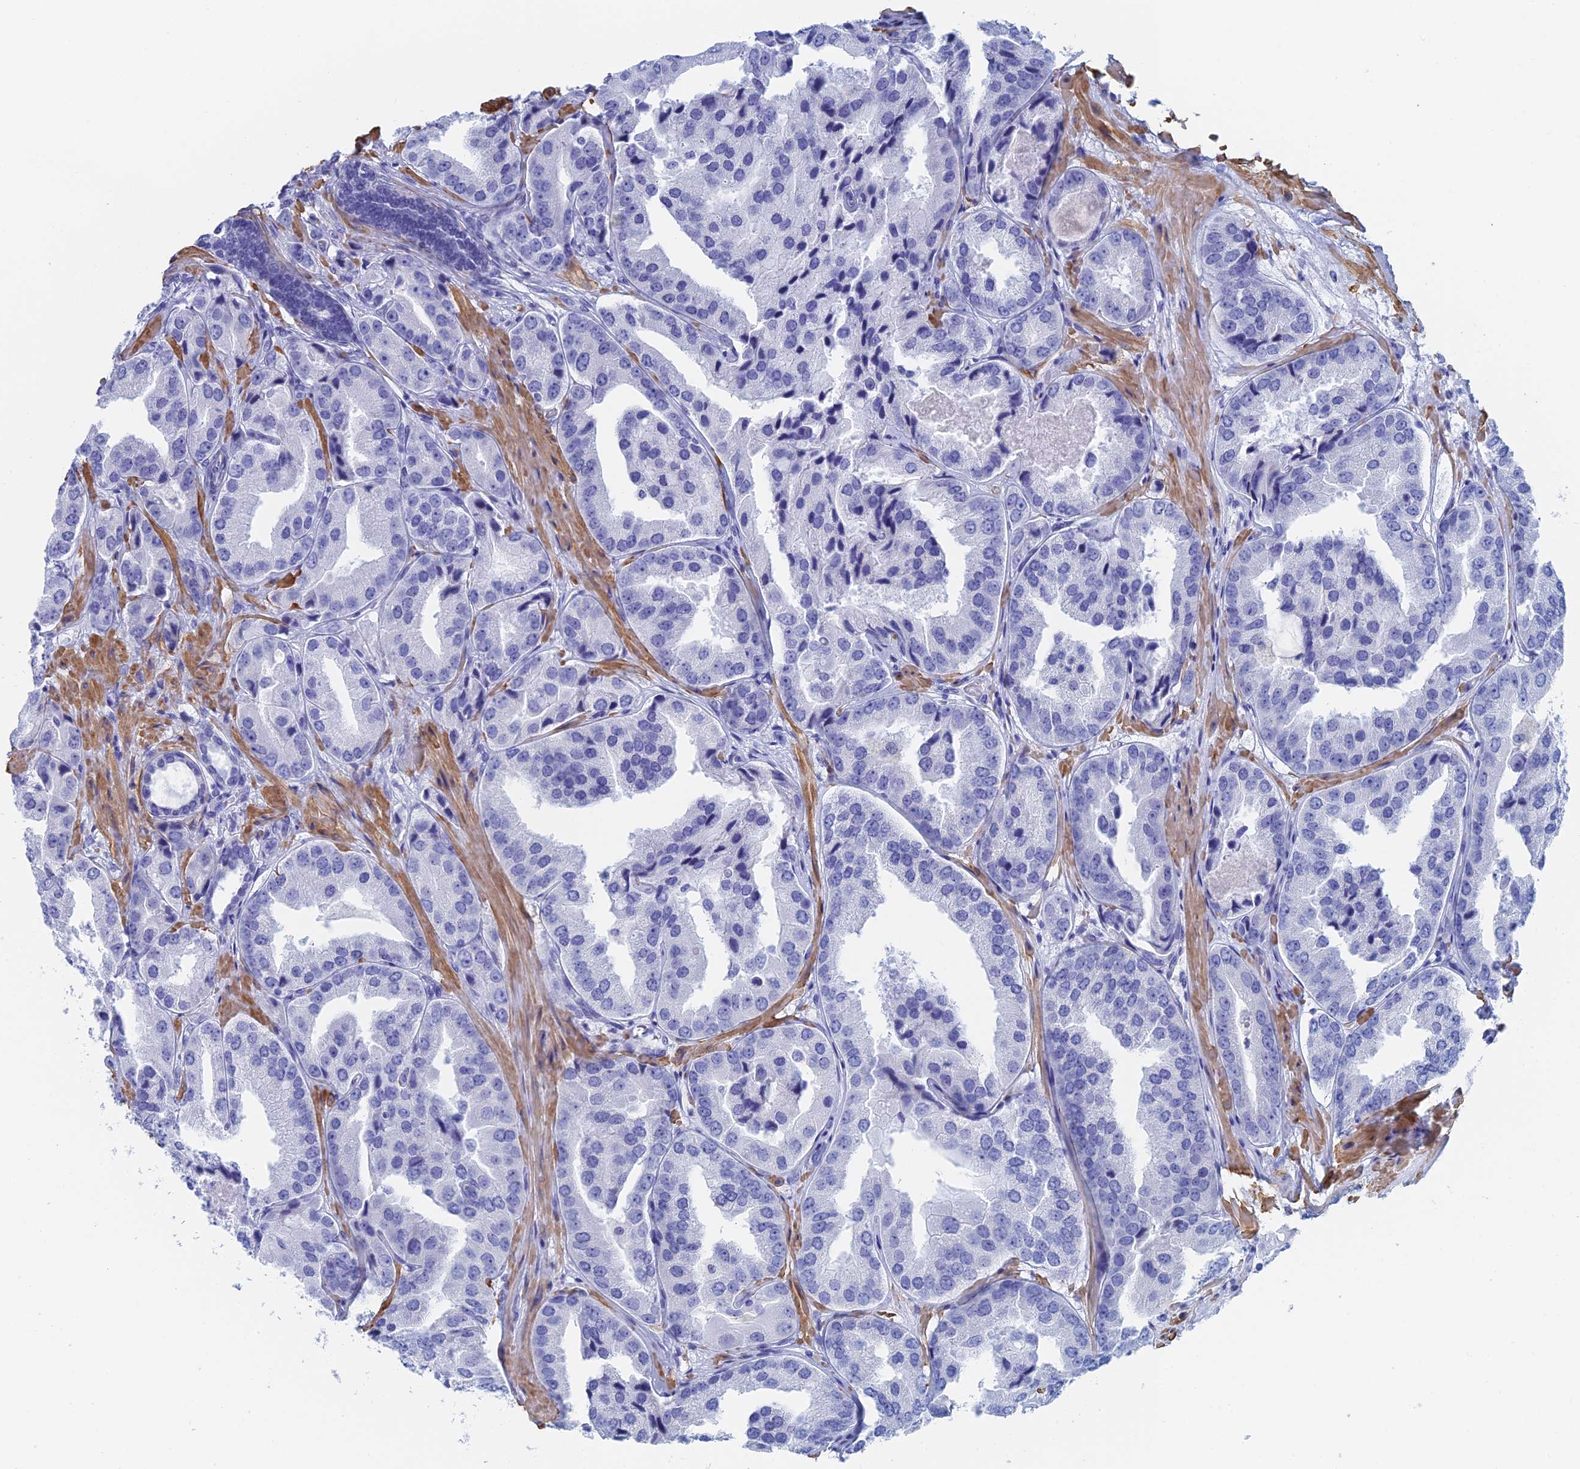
{"staining": {"intensity": "negative", "quantity": "none", "location": "none"}, "tissue": "prostate cancer", "cell_type": "Tumor cells", "image_type": "cancer", "snomed": [{"axis": "morphology", "description": "Adenocarcinoma, High grade"}, {"axis": "topography", "description": "Prostate"}], "caption": "Immunohistochemistry (IHC) micrograph of human prostate cancer (high-grade adenocarcinoma) stained for a protein (brown), which displays no expression in tumor cells. The staining is performed using DAB (3,3'-diaminobenzidine) brown chromogen with nuclei counter-stained in using hematoxylin.", "gene": "KCNK18", "patient": {"sex": "male", "age": 63}}